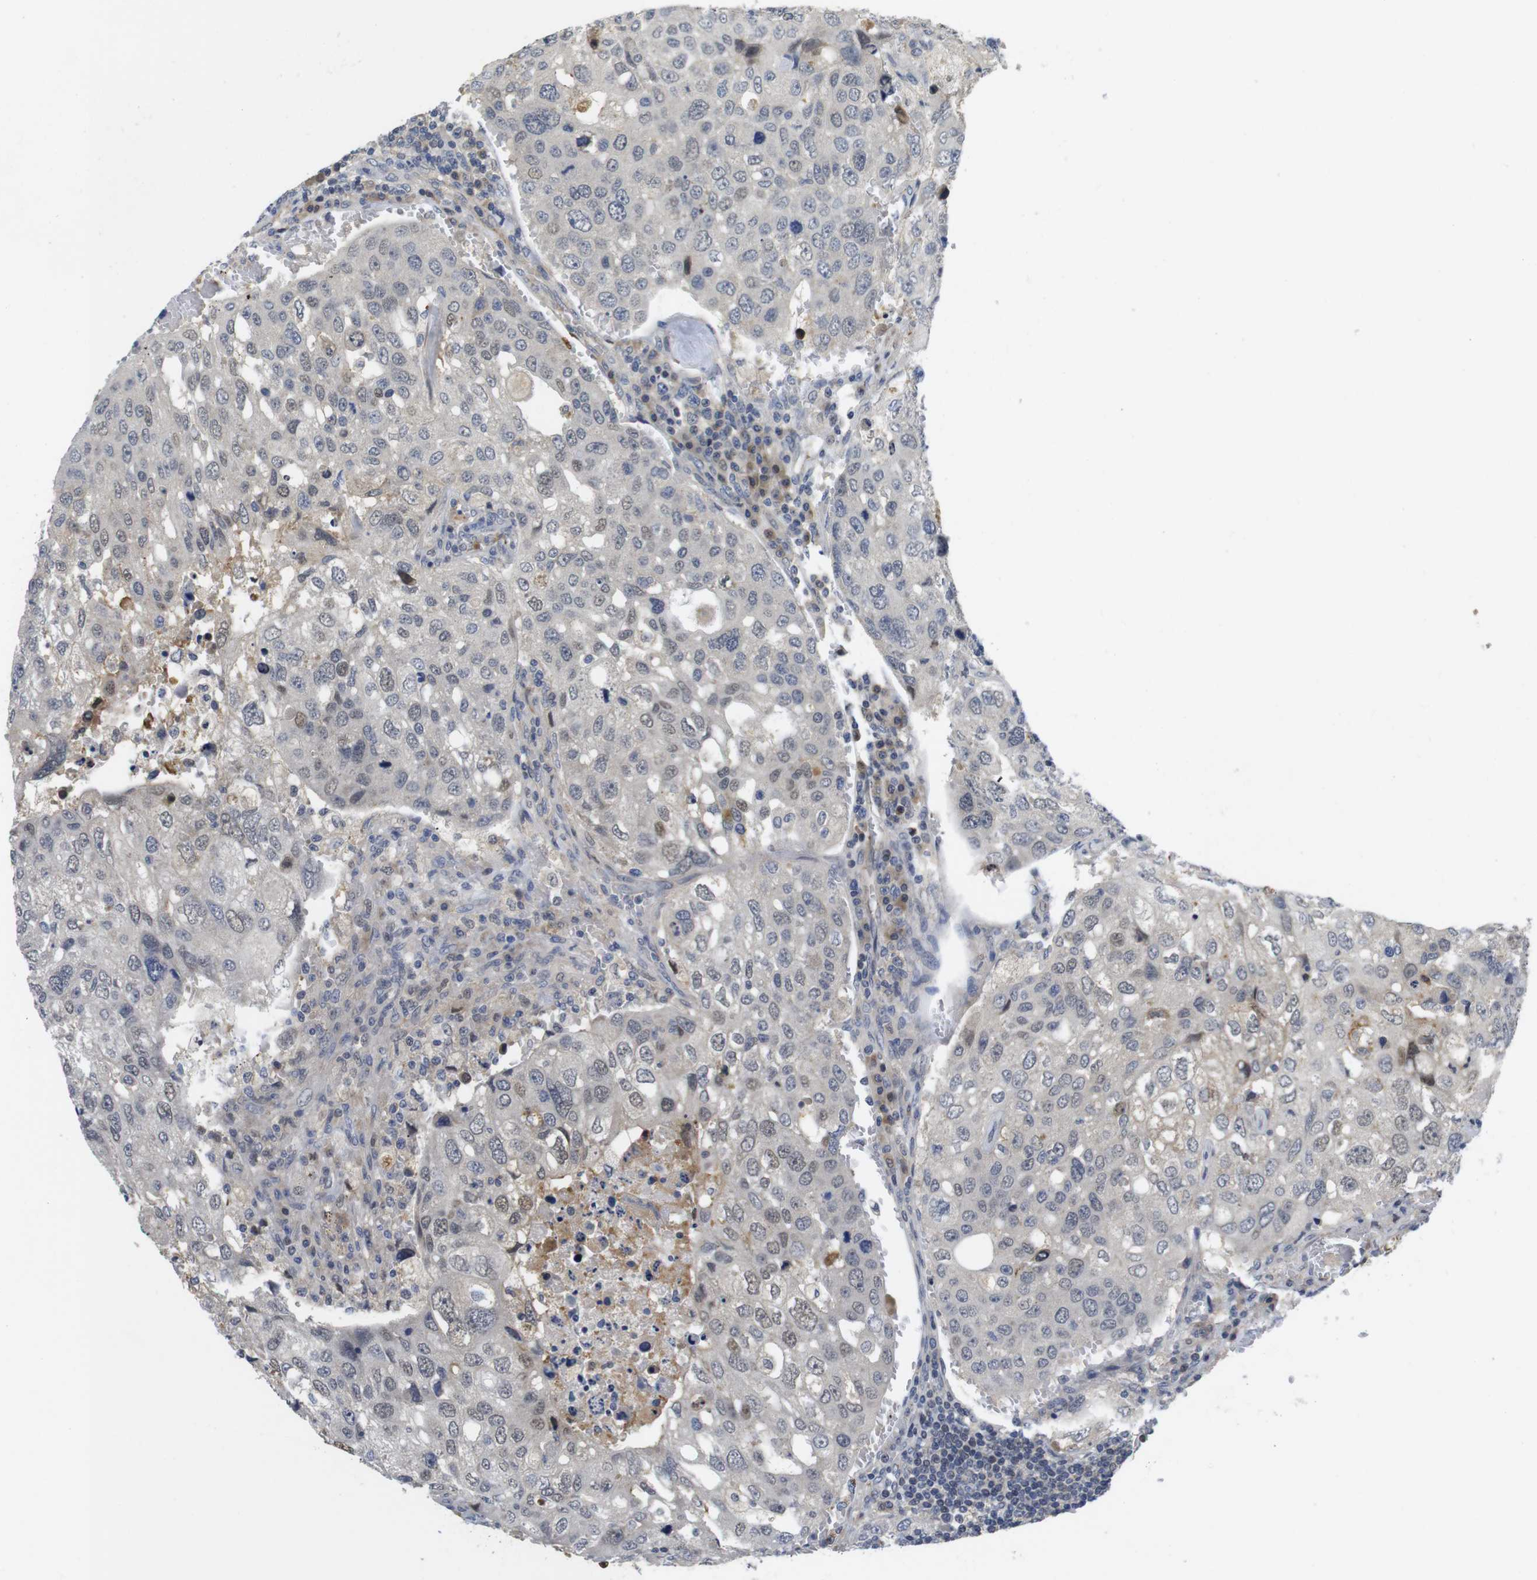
{"staining": {"intensity": "weak", "quantity": "25%-75%", "location": "nuclear"}, "tissue": "urothelial cancer", "cell_type": "Tumor cells", "image_type": "cancer", "snomed": [{"axis": "morphology", "description": "Urothelial carcinoma, High grade"}, {"axis": "topography", "description": "Lymph node"}, {"axis": "topography", "description": "Urinary bladder"}], "caption": "A brown stain shows weak nuclear staining of a protein in urothelial carcinoma (high-grade) tumor cells.", "gene": "FNTA", "patient": {"sex": "male", "age": 51}}